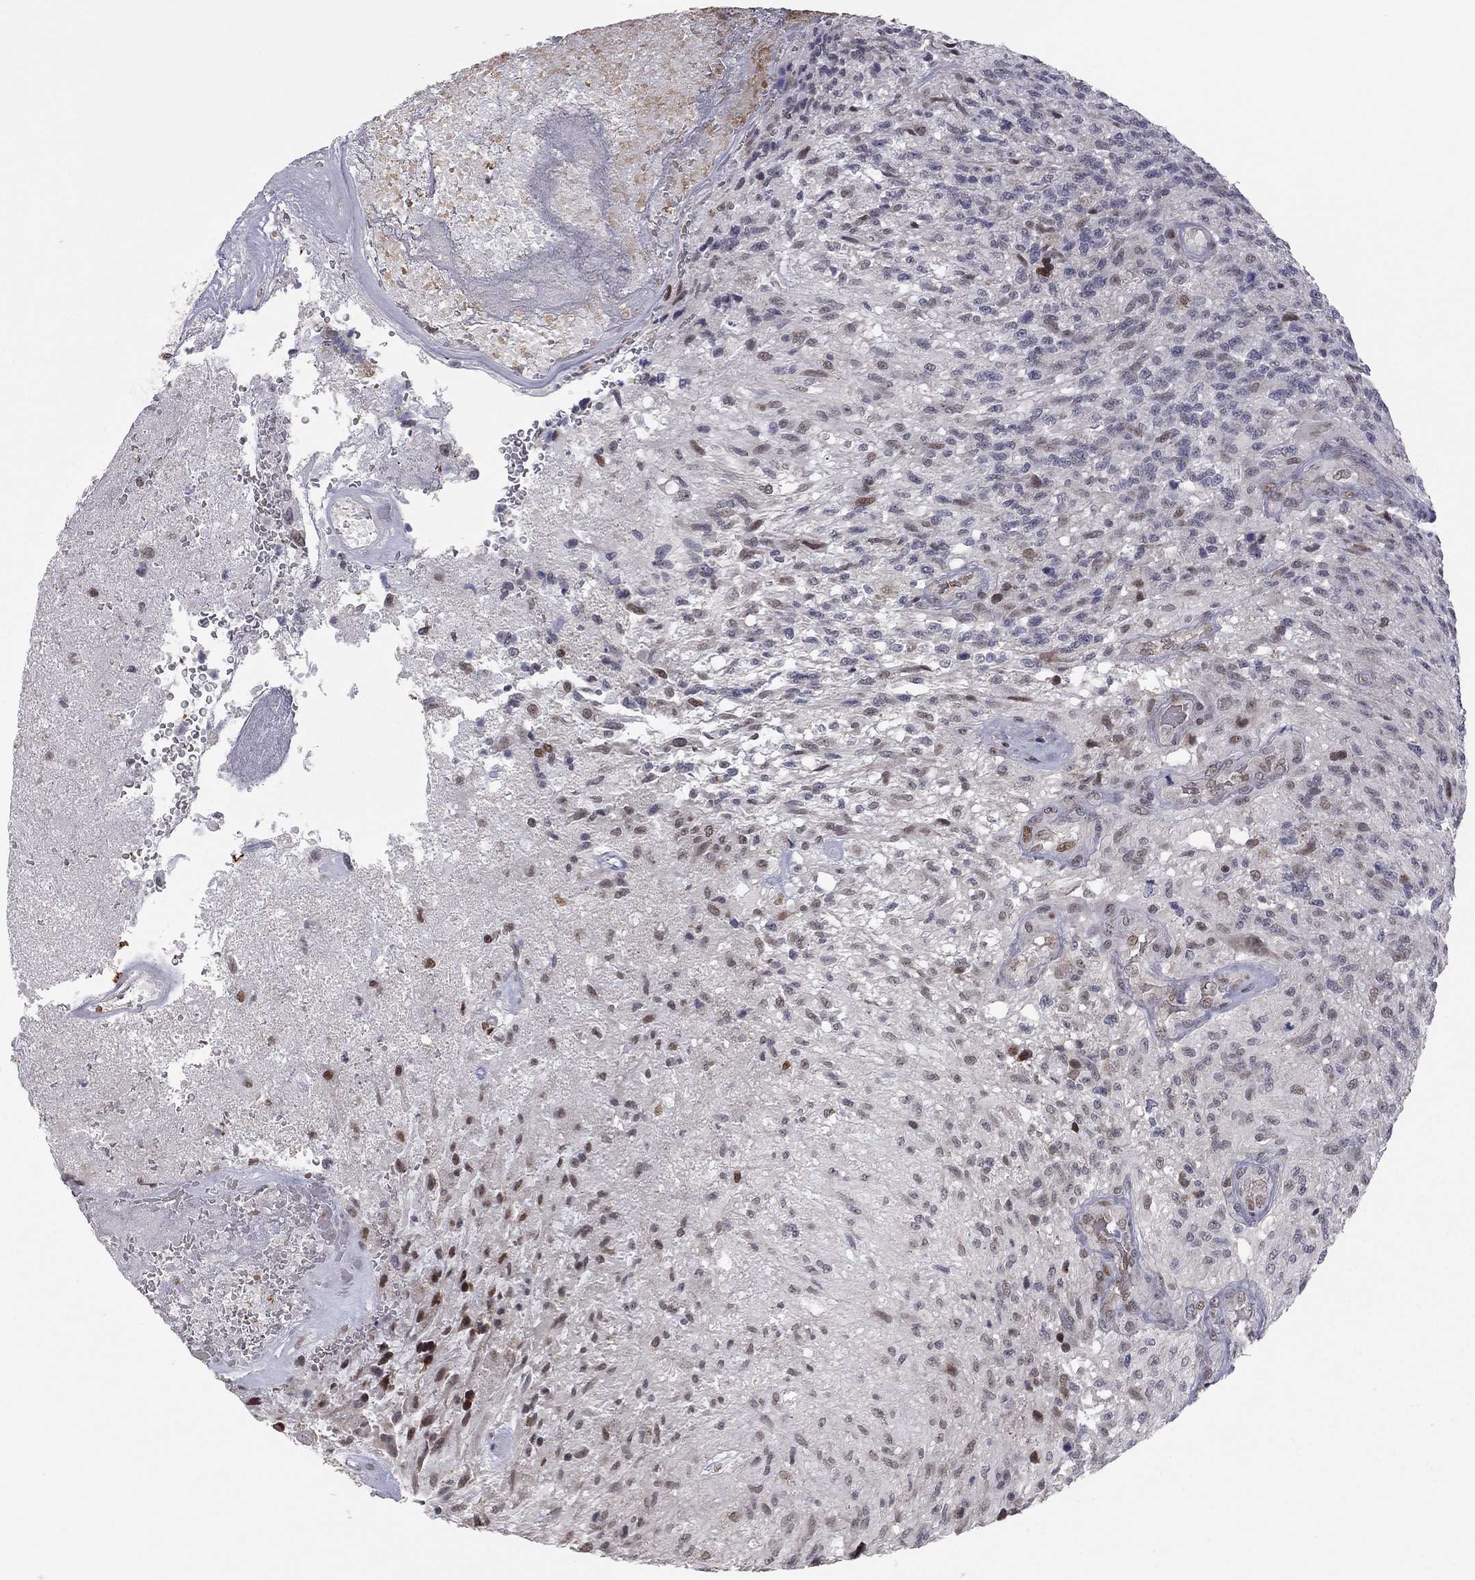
{"staining": {"intensity": "negative", "quantity": "none", "location": "none"}, "tissue": "glioma", "cell_type": "Tumor cells", "image_type": "cancer", "snomed": [{"axis": "morphology", "description": "Glioma, malignant, High grade"}, {"axis": "topography", "description": "Brain"}], "caption": "The IHC image has no significant staining in tumor cells of malignant glioma (high-grade) tissue. (DAB immunohistochemistry (IHC), high magnification).", "gene": "MC3R", "patient": {"sex": "male", "age": 56}}